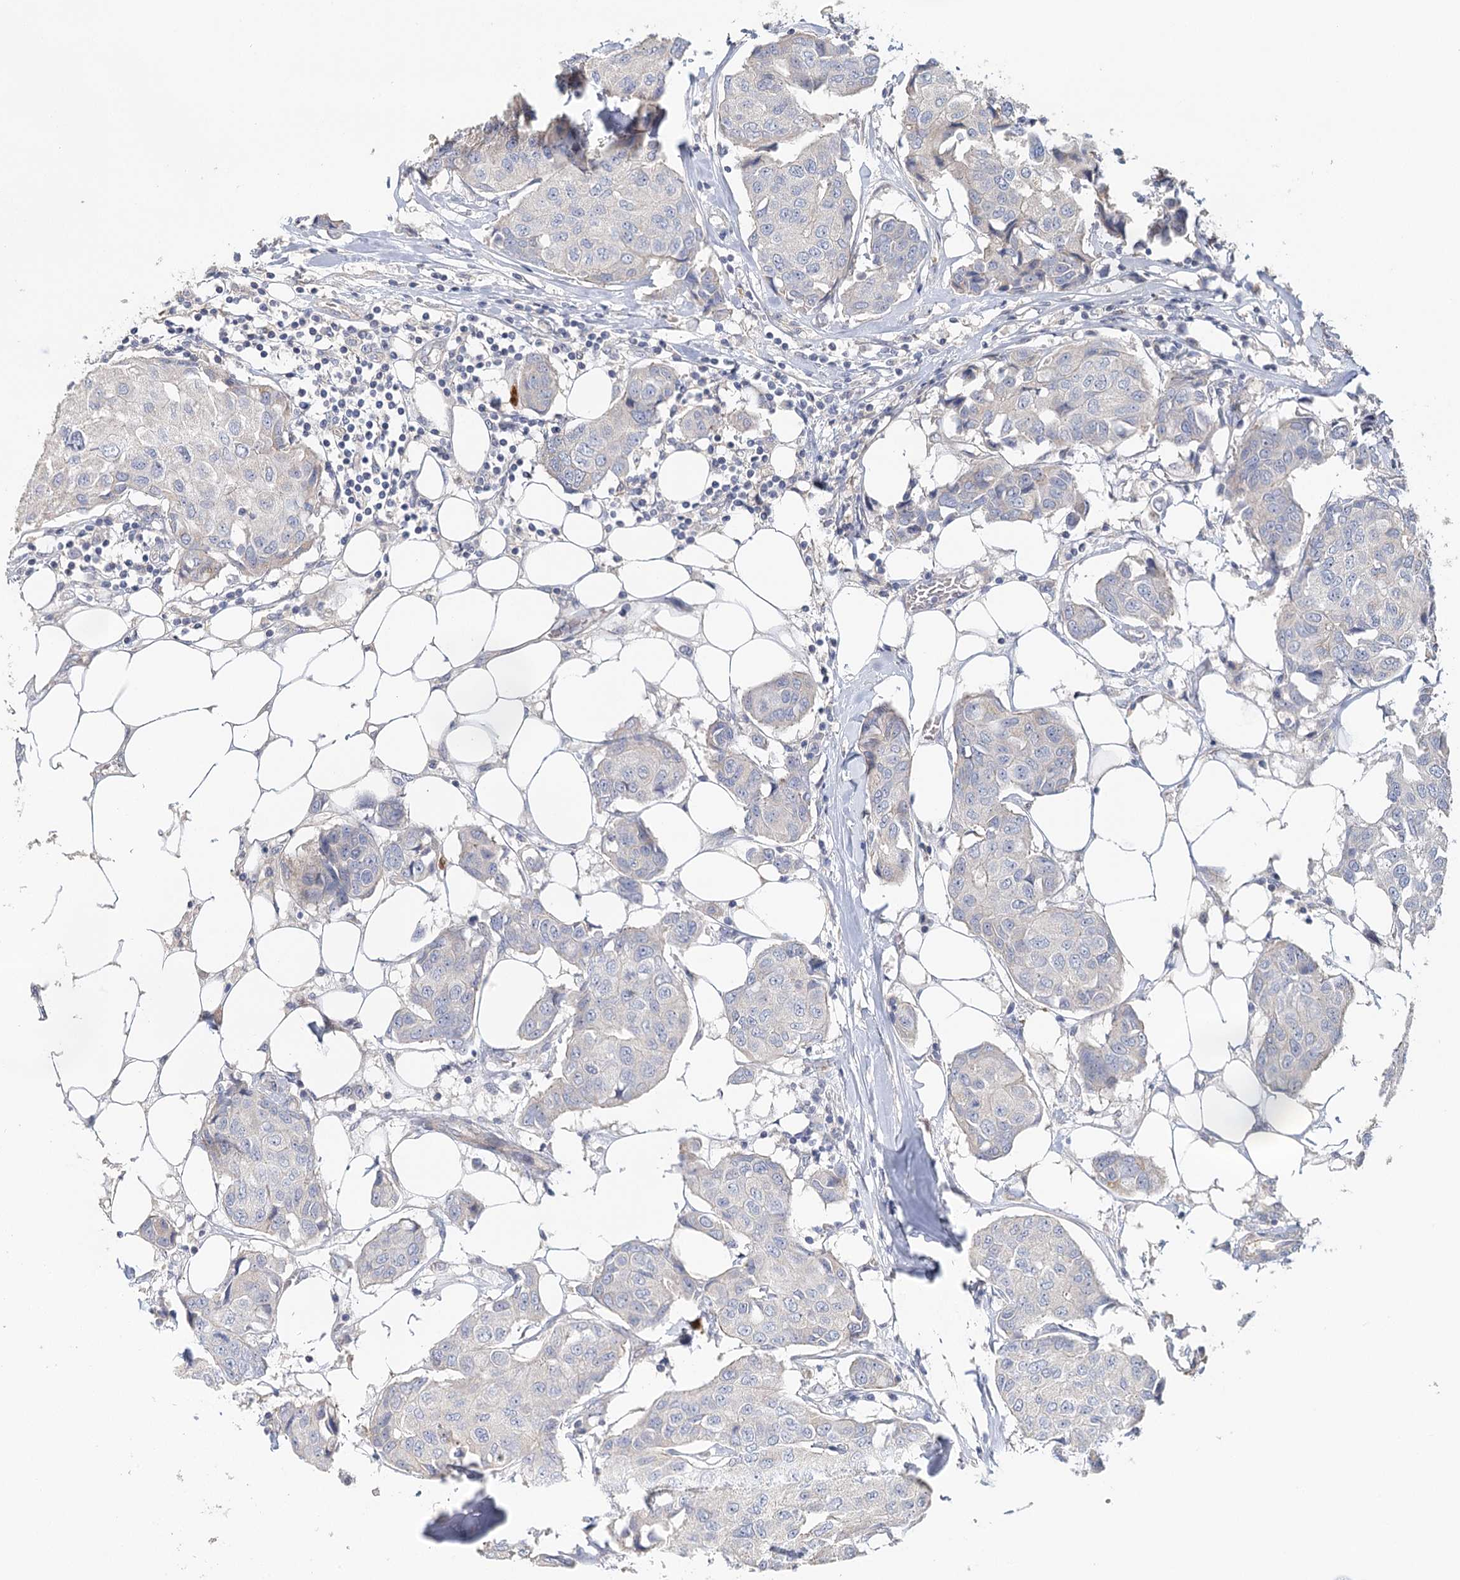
{"staining": {"intensity": "negative", "quantity": "none", "location": "none"}, "tissue": "breast cancer", "cell_type": "Tumor cells", "image_type": "cancer", "snomed": [{"axis": "morphology", "description": "Duct carcinoma"}, {"axis": "topography", "description": "Breast"}], "caption": "This is an IHC photomicrograph of human breast cancer (invasive ductal carcinoma). There is no positivity in tumor cells.", "gene": "EPB41L5", "patient": {"sex": "female", "age": 80}}